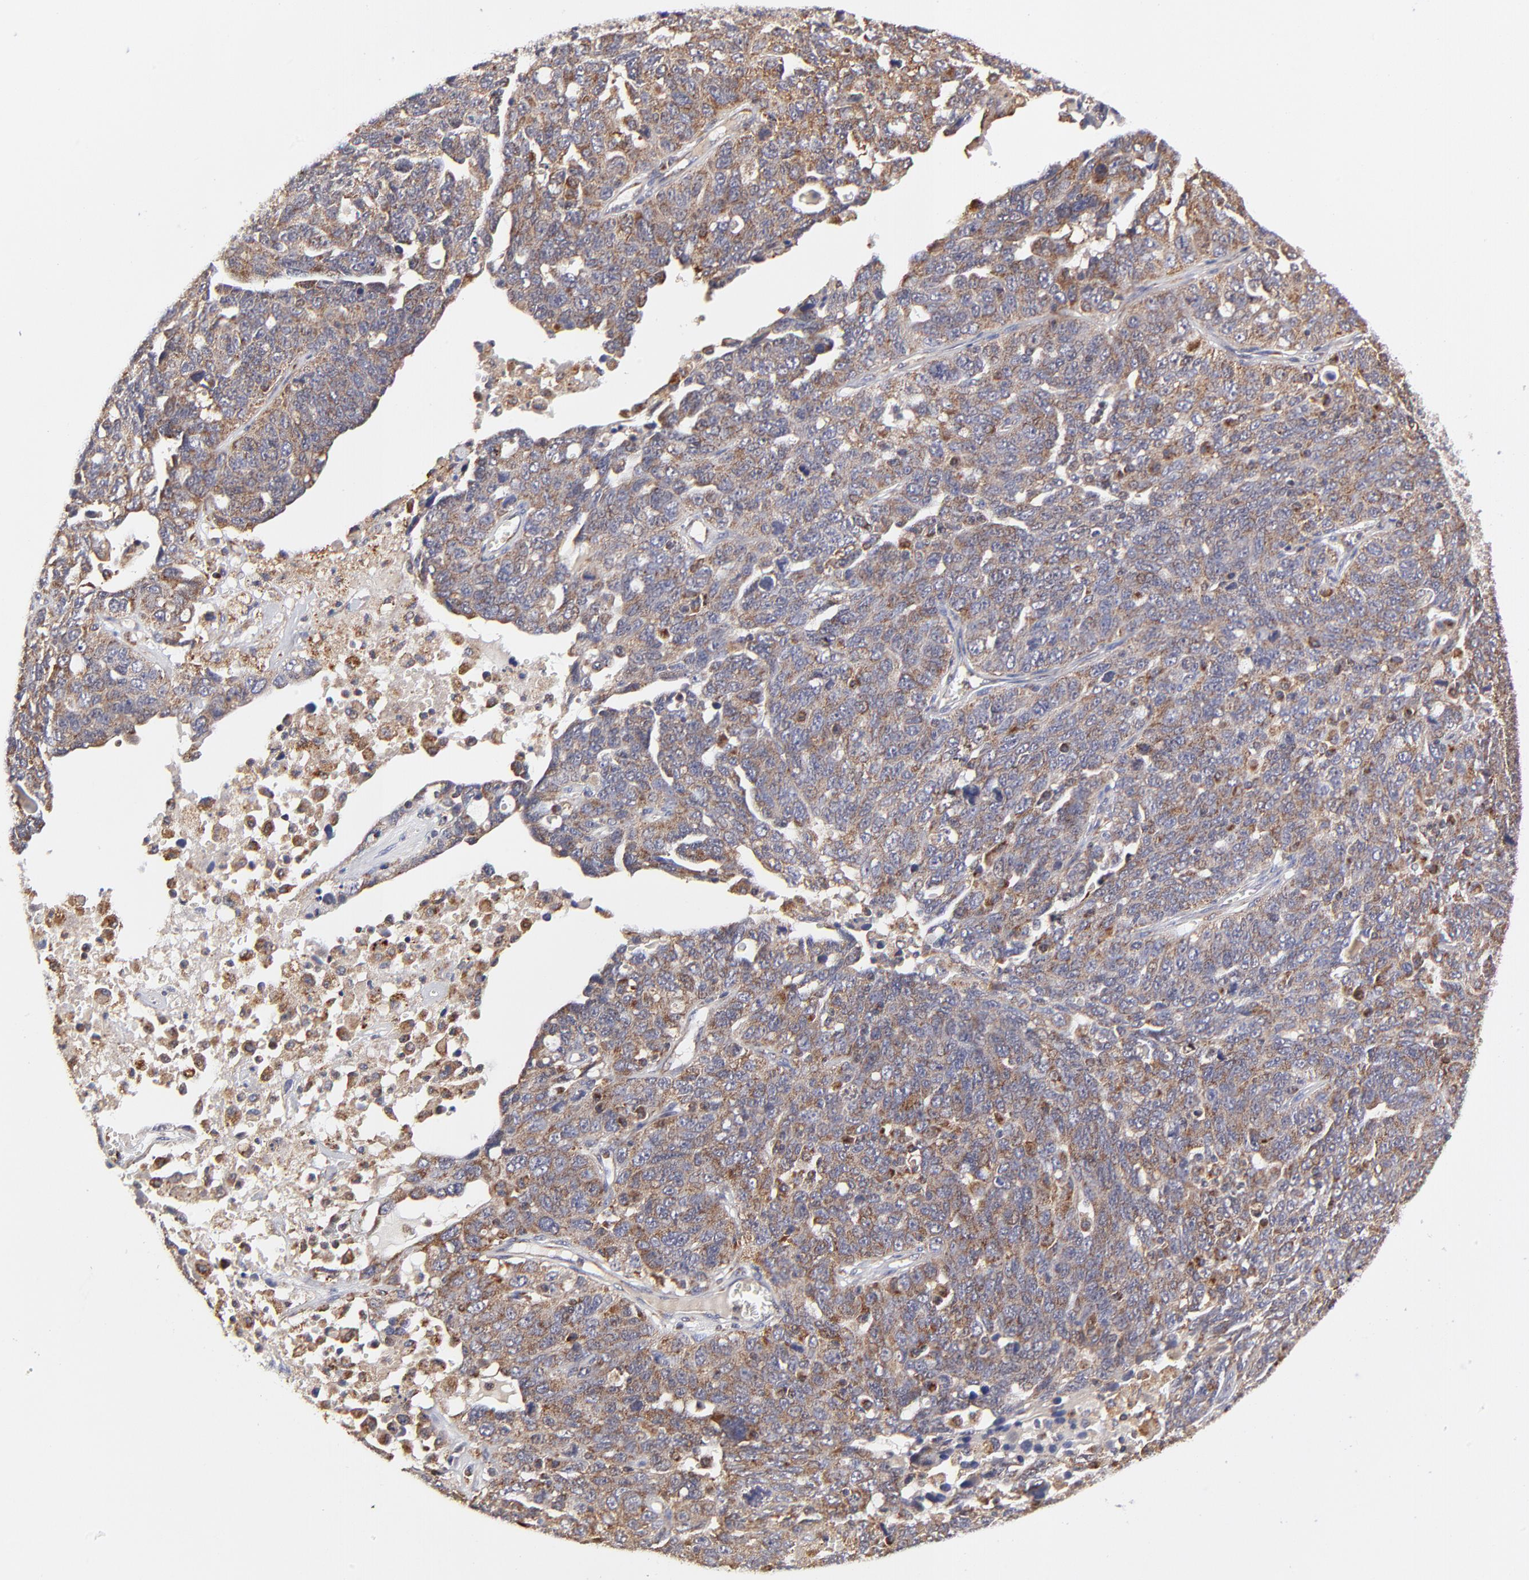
{"staining": {"intensity": "moderate", "quantity": ">75%", "location": "cytoplasmic/membranous"}, "tissue": "ovarian cancer", "cell_type": "Tumor cells", "image_type": "cancer", "snomed": [{"axis": "morphology", "description": "Cystadenocarcinoma, serous, NOS"}, {"axis": "topography", "description": "Ovary"}], "caption": "The immunohistochemical stain labels moderate cytoplasmic/membranous staining in tumor cells of serous cystadenocarcinoma (ovarian) tissue.", "gene": "MAP2K7", "patient": {"sex": "female", "age": 71}}